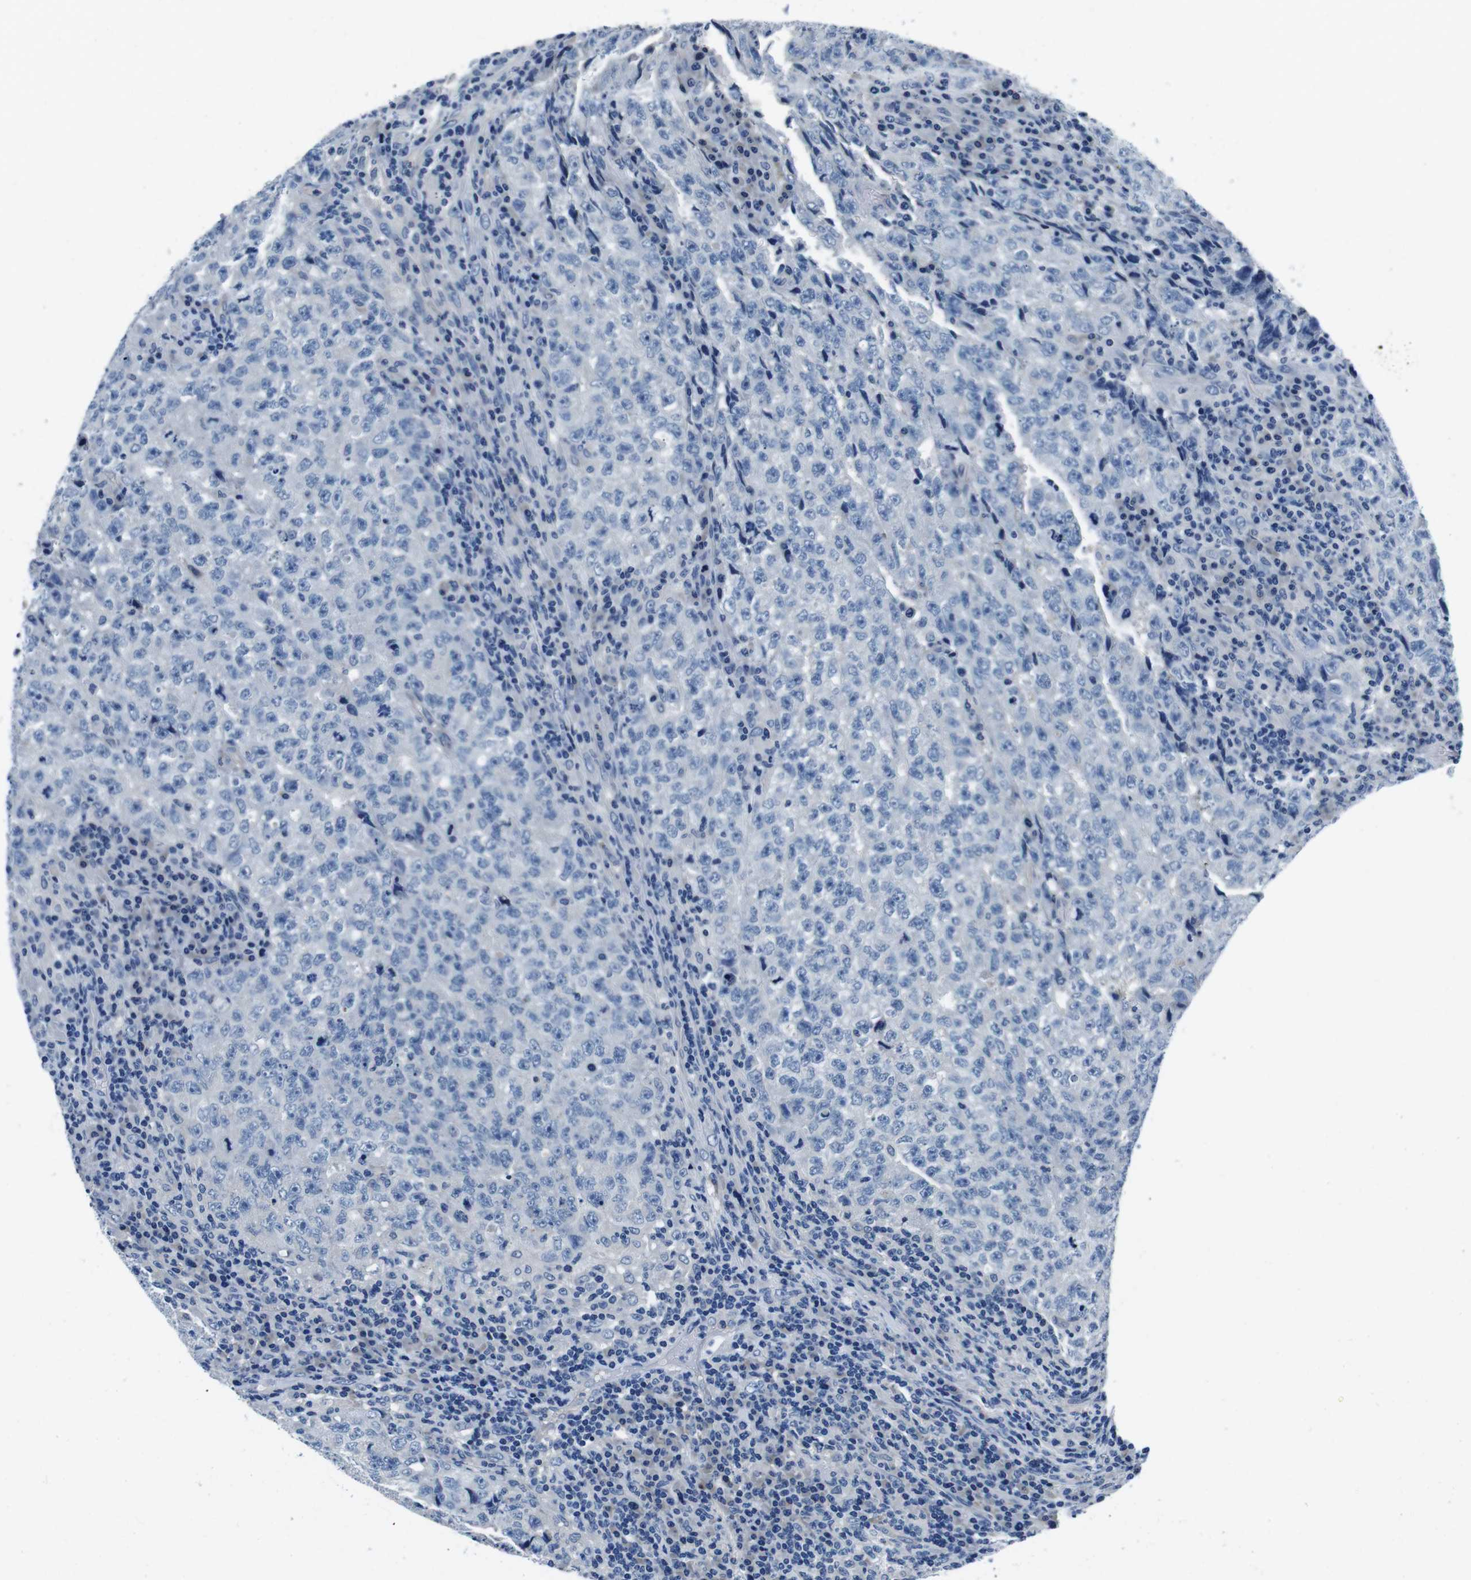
{"staining": {"intensity": "negative", "quantity": "none", "location": "none"}, "tissue": "testis cancer", "cell_type": "Tumor cells", "image_type": "cancer", "snomed": [{"axis": "morphology", "description": "Necrosis, NOS"}, {"axis": "morphology", "description": "Carcinoma, Embryonal, NOS"}, {"axis": "topography", "description": "Testis"}], "caption": "This is a histopathology image of immunohistochemistry (IHC) staining of testis cancer, which shows no expression in tumor cells. The staining was performed using DAB (3,3'-diaminobenzidine) to visualize the protein expression in brown, while the nuclei were stained in blue with hematoxylin (Magnification: 20x).", "gene": "CASQ1", "patient": {"sex": "male", "age": 19}}